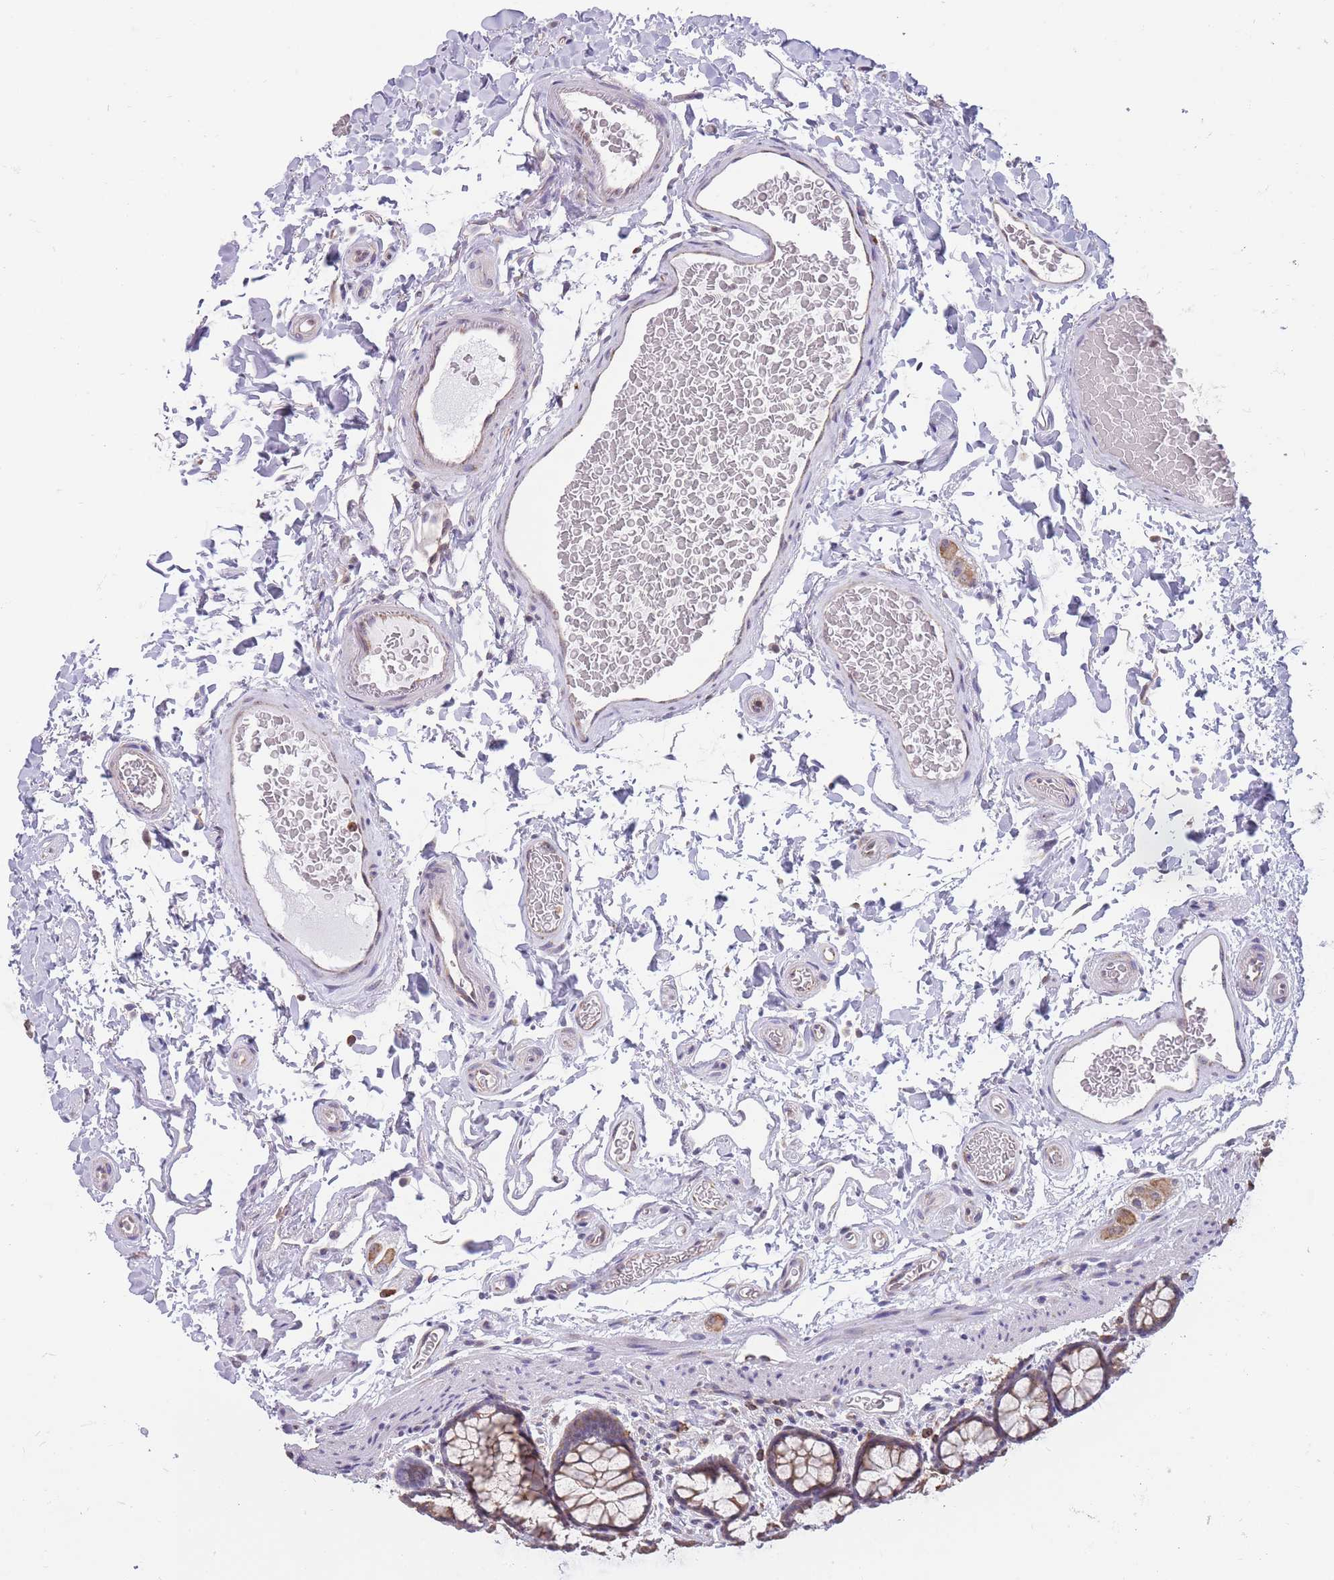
{"staining": {"intensity": "weak", "quantity": ">75%", "location": "cytoplasmic/membranous"}, "tissue": "colon", "cell_type": "Endothelial cells", "image_type": "normal", "snomed": [{"axis": "morphology", "description": "Normal tissue, NOS"}, {"axis": "topography", "description": "Colon"}], "caption": "Immunohistochemical staining of unremarkable colon displays >75% levels of weak cytoplasmic/membranous protein positivity in approximately >75% of endothelial cells.", "gene": "ZNF662", "patient": {"sex": "female", "age": 82}}